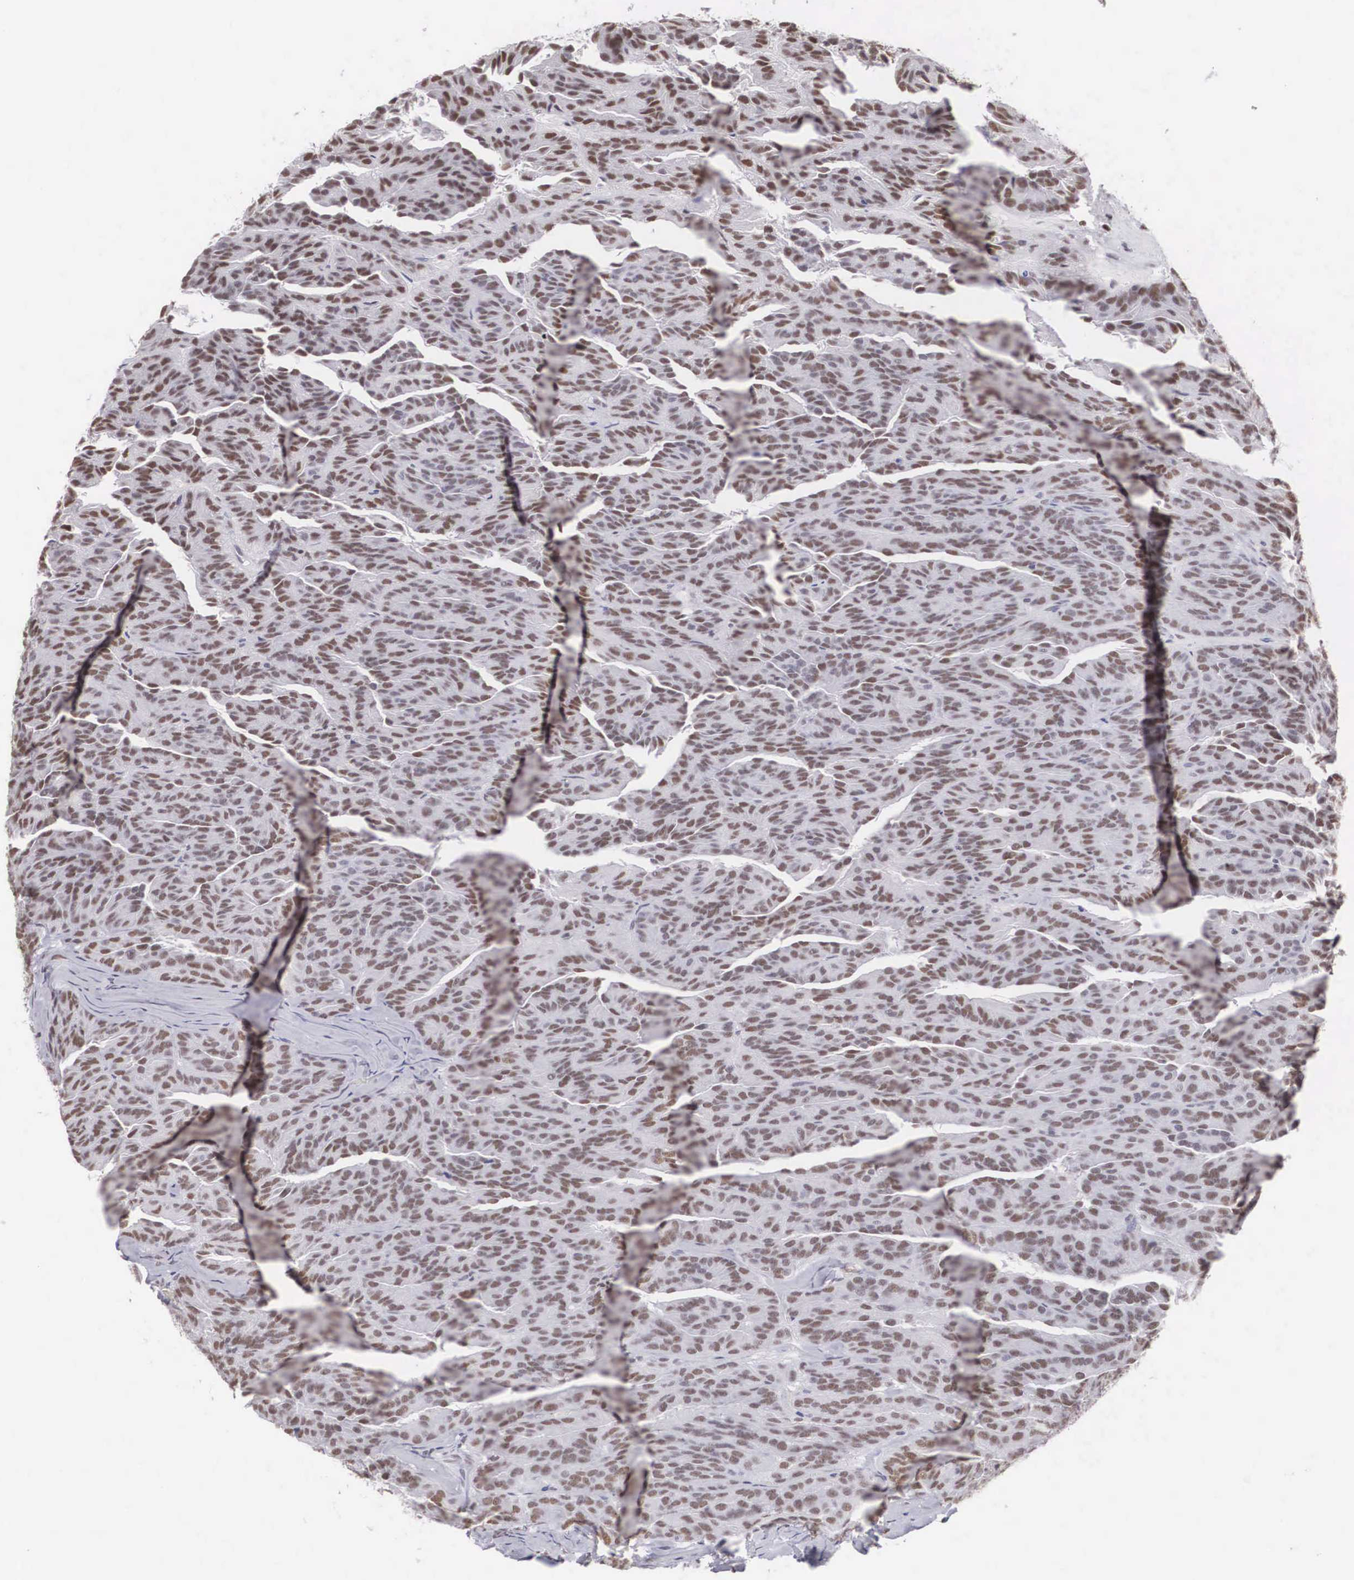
{"staining": {"intensity": "moderate", "quantity": "25%-75%", "location": "nuclear"}, "tissue": "renal cancer", "cell_type": "Tumor cells", "image_type": "cancer", "snomed": [{"axis": "morphology", "description": "Adenocarcinoma, NOS"}, {"axis": "topography", "description": "Kidney"}], "caption": "A brown stain highlights moderate nuclear expression of a protein in renal cancer tumor cells.", "gene": "CSTF2", "patient": {"sex": "male", "age": 46}}